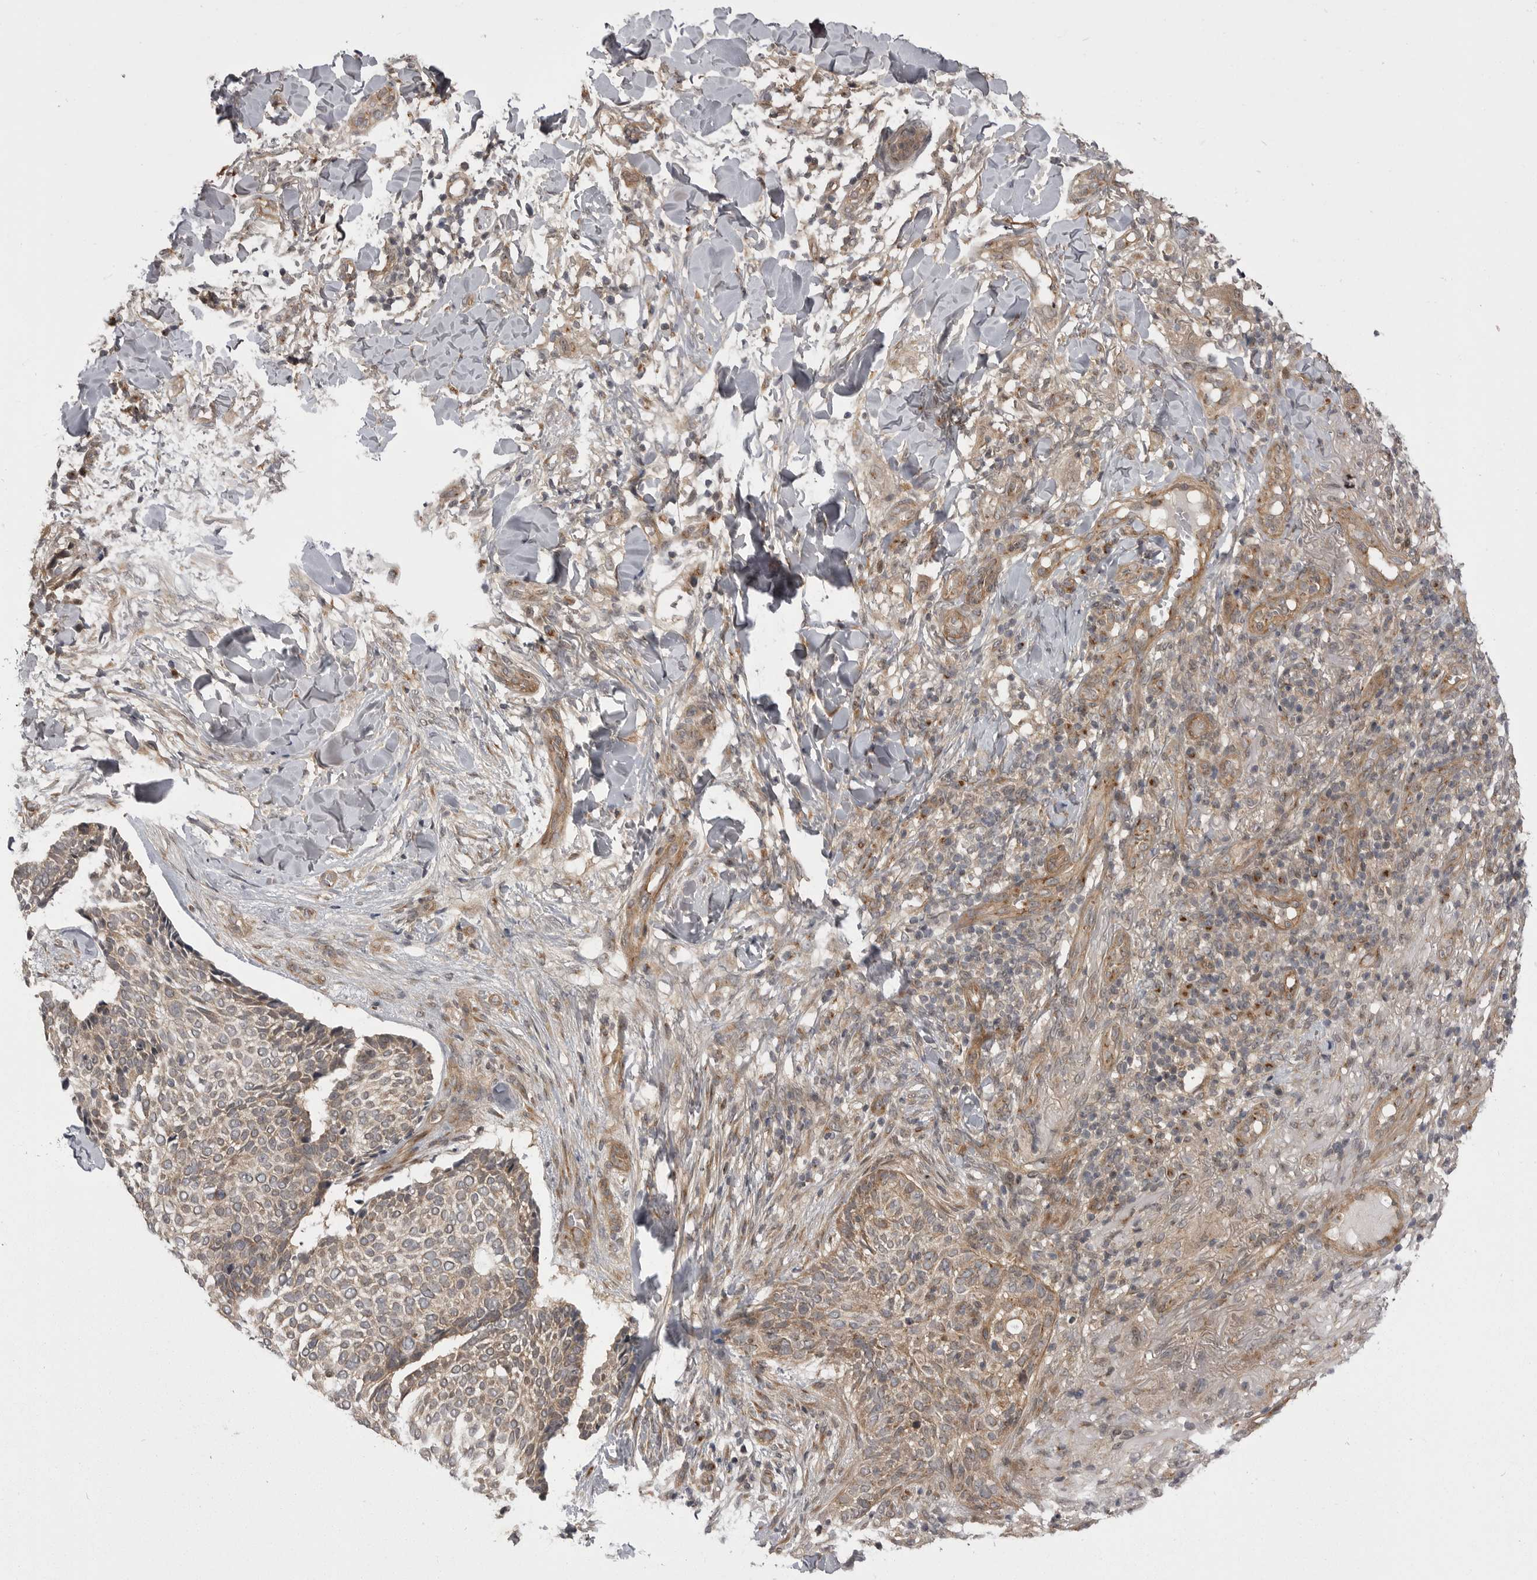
{"staining": {"intensity": "moderate", "quantity": ">75%", "location": "cytoplasmic/membranous"}, "tissue": "skin cancer", "cell_type": "Tumor cells", "image_type": "cancer", "snomed": [{"axis": "morphology", "description": "Normal tissue, NOS"}, {"axis": "morphology", "description": "Basal cell carcinoma"}, {"axis": "topography", "description": "Skin"}], "caption": "Moderate cytoplasmic/membranous staining is identified in about >75% of tumor cells in skin cancer (basal cell carcinoma).", "gene": "PDCL", "patient": {"sex": "male", "age": 67}}